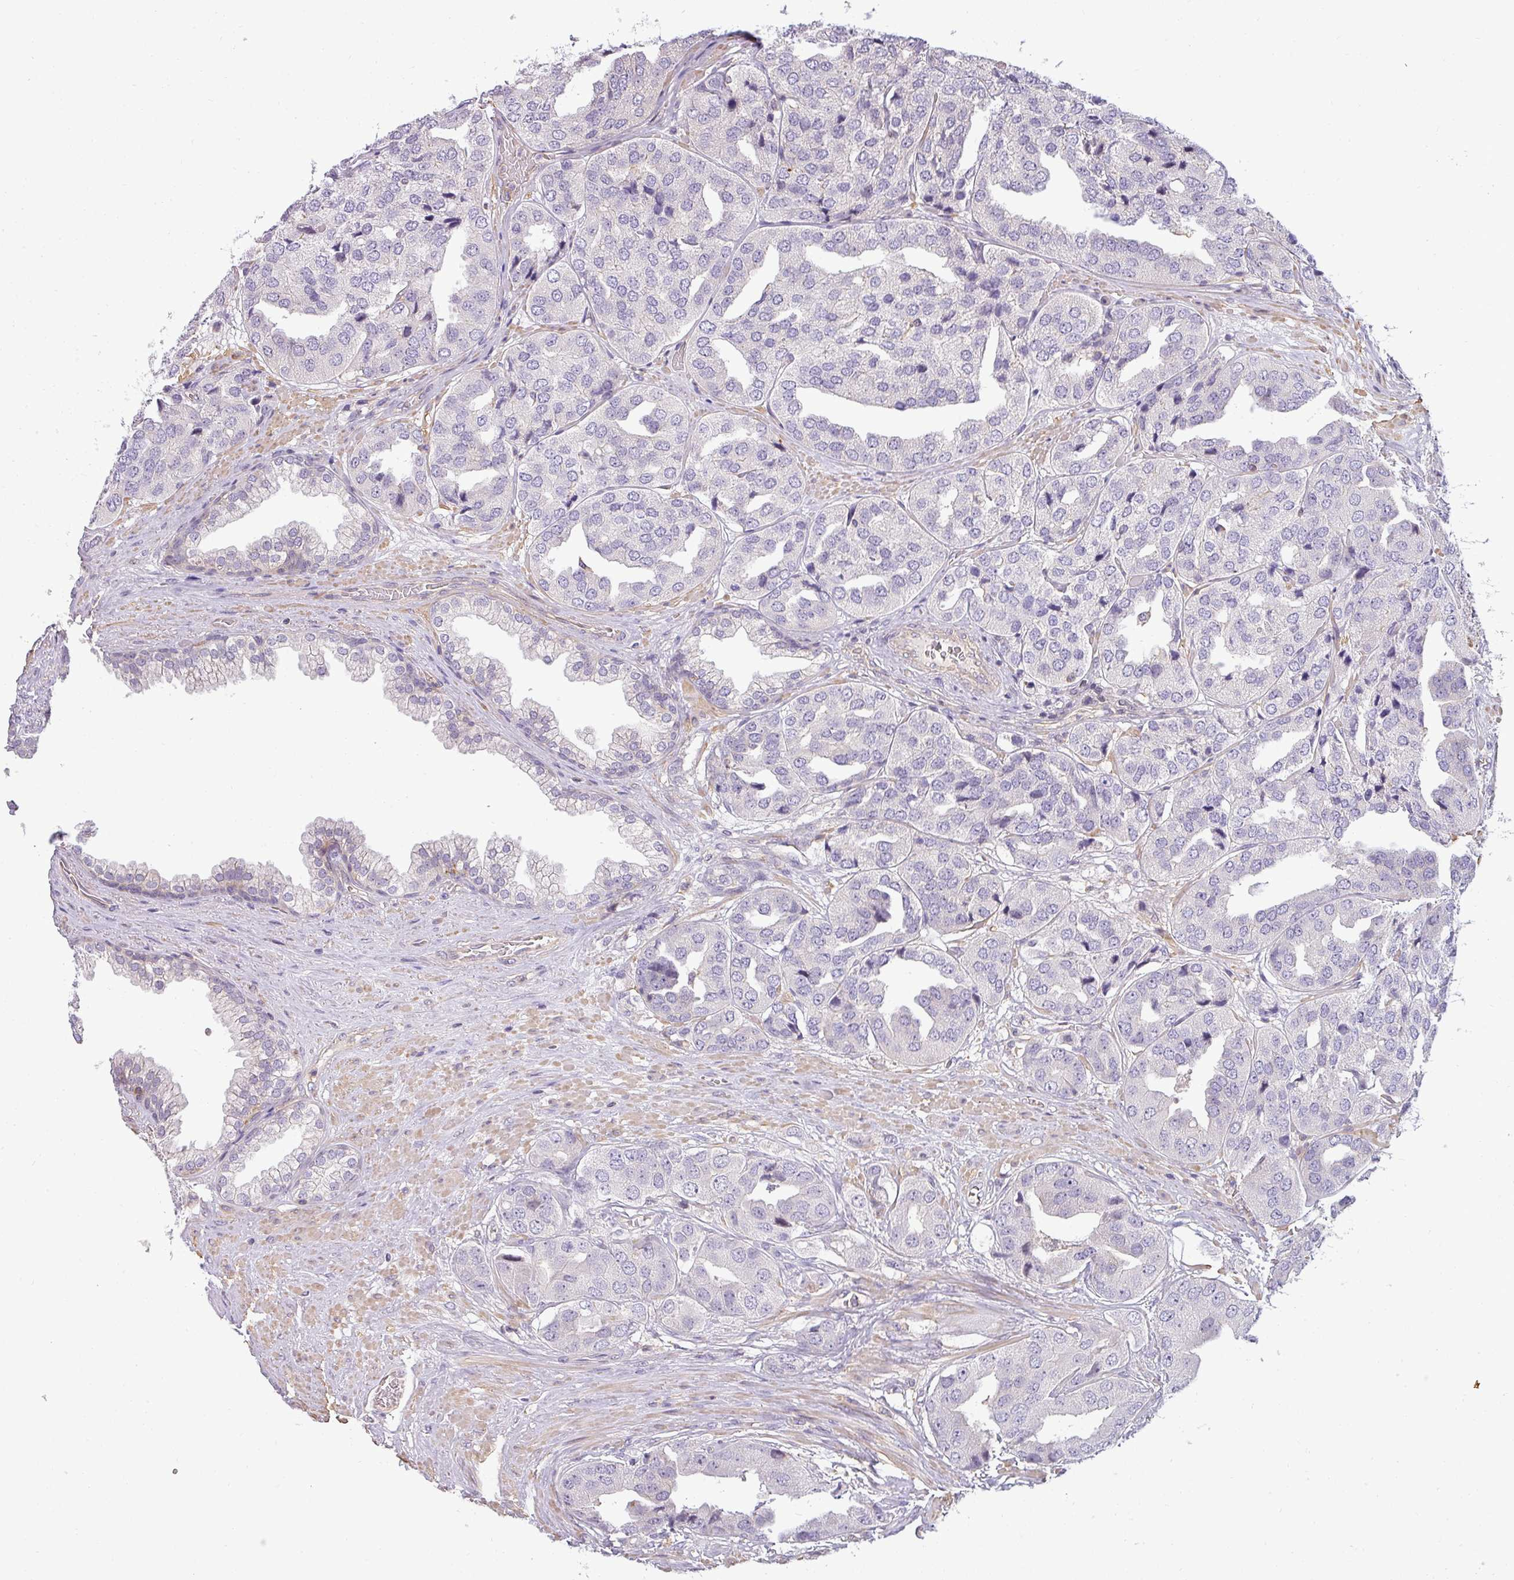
{"staining": {"intensity": "negative", "quantity": "none", "location": "none"}, "tissue": "prostate cancer", "cell_type": "Tumor cells", "image_type": "cancer", "snomed": [{"axis": "morphology", "description": "Adenocarcinoma, High grade"}, {"axis": "topography", "description": "Prostate"}], "caption": "Immunohistochemistry micrograph of neoplastic tissue: prostate adenocarcinoma (high-grade) stained with DAB (3,3'-diaminobenzidine) displays no significant protein staining in tumor cells.", "gene": "ZNF835", "patient": {"sex": "male", "age": 63}}